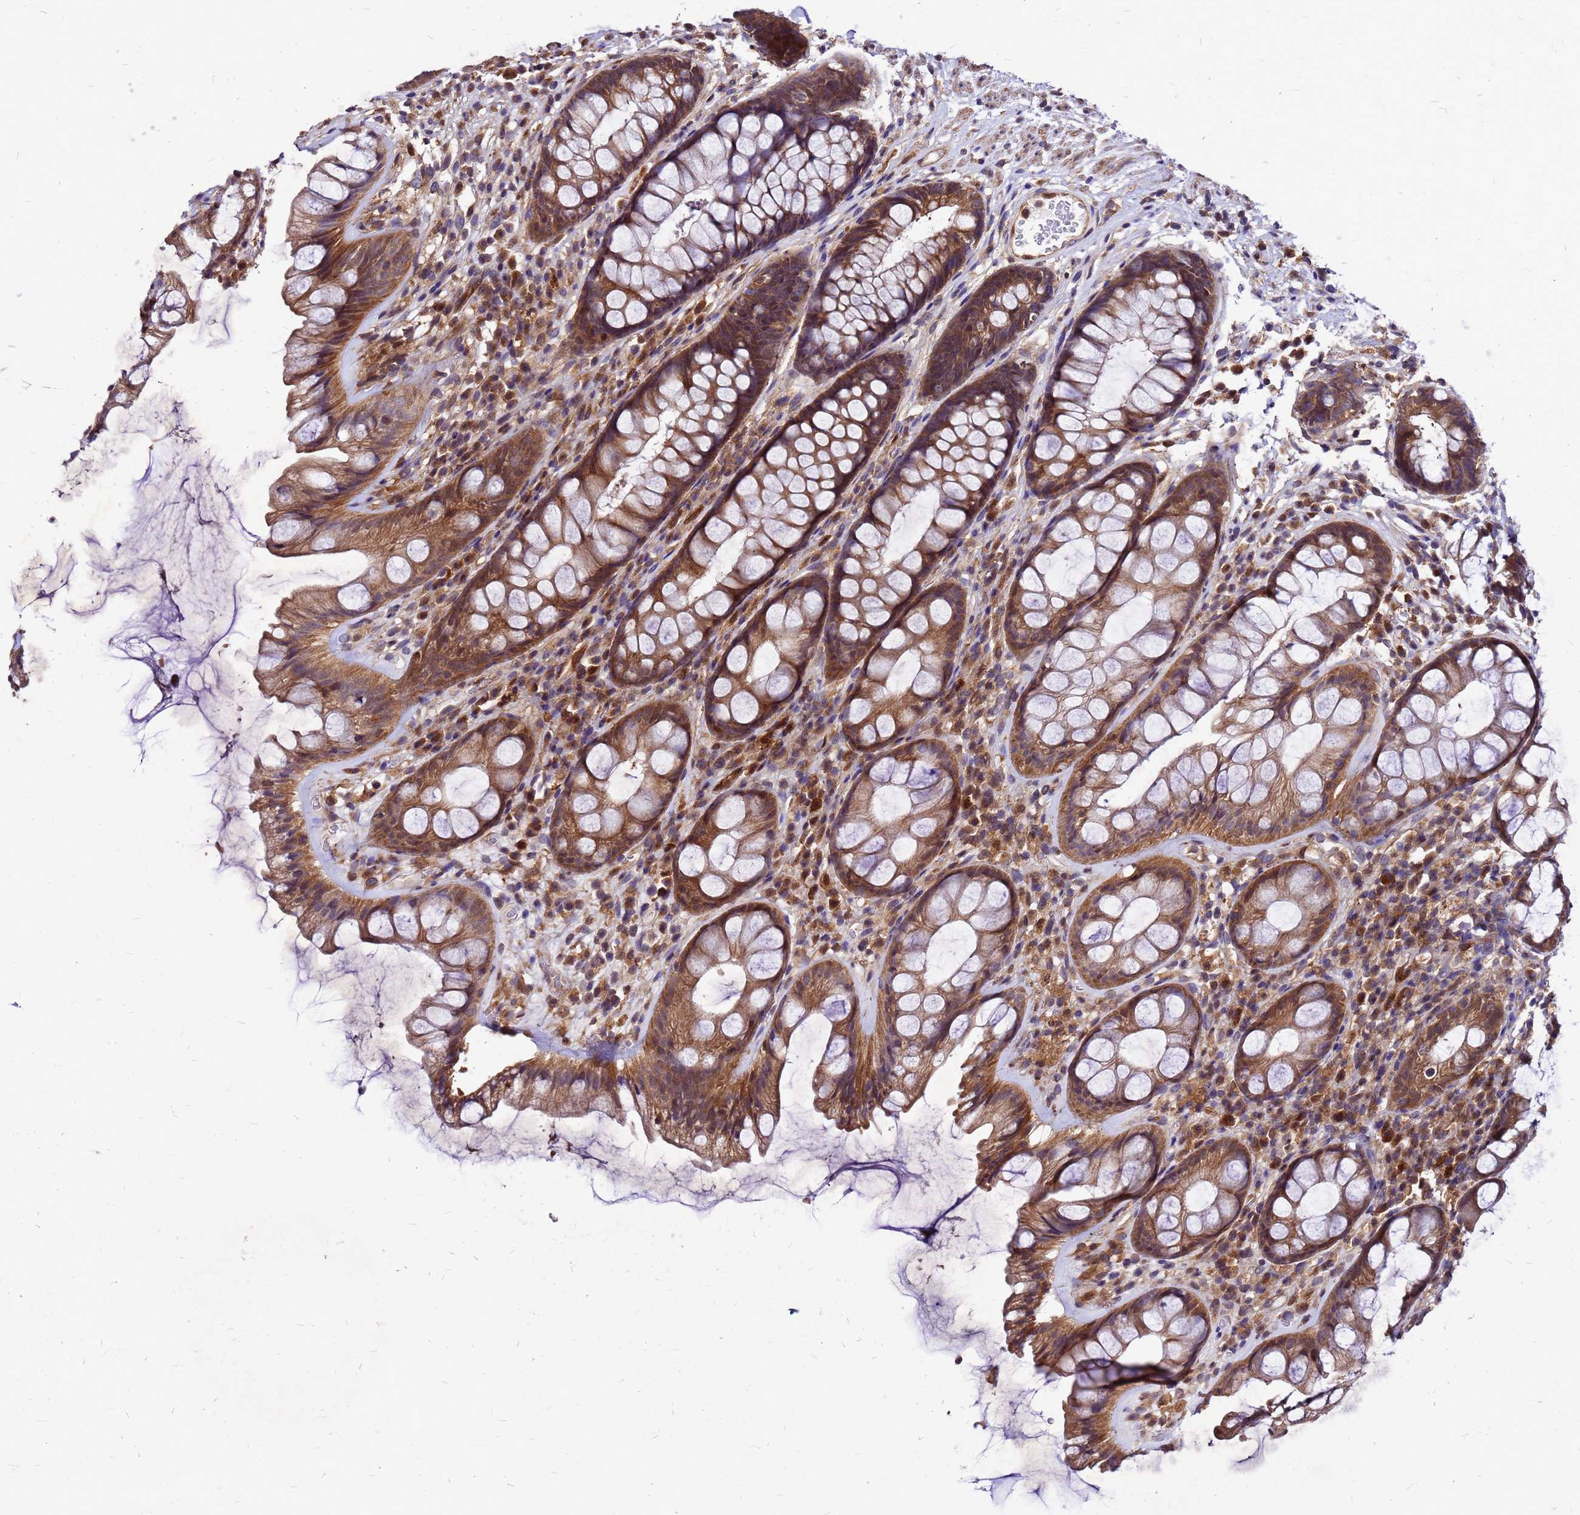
{"staining": {"intensity": "moderate", "quantity": ">75%", "location": "cytoplasmic/membranous"}, "tissue": "rectum", "cell_type": "Glandular cells", "image_type": "normal", "snomed": [{"axis": "morphology", "description": "Normal tissue, NOS"}, {"axis": "topography", "description": "Rectum"}], "caption": "Immunohistochemistry (IHC) (DAB (3,3'-diaminobenzidine)) staining of benign rectum shows moderate cytoplasmic/membranous protein positivity in approximately >75% of glandular cells. The protein of interest is stained brown, and the nuclei are stained in blue (DAB IHC with brightfield microscopy, high magnification).", "gene": "DUSP23", "patient": {"sex": "male", "age": 74}}